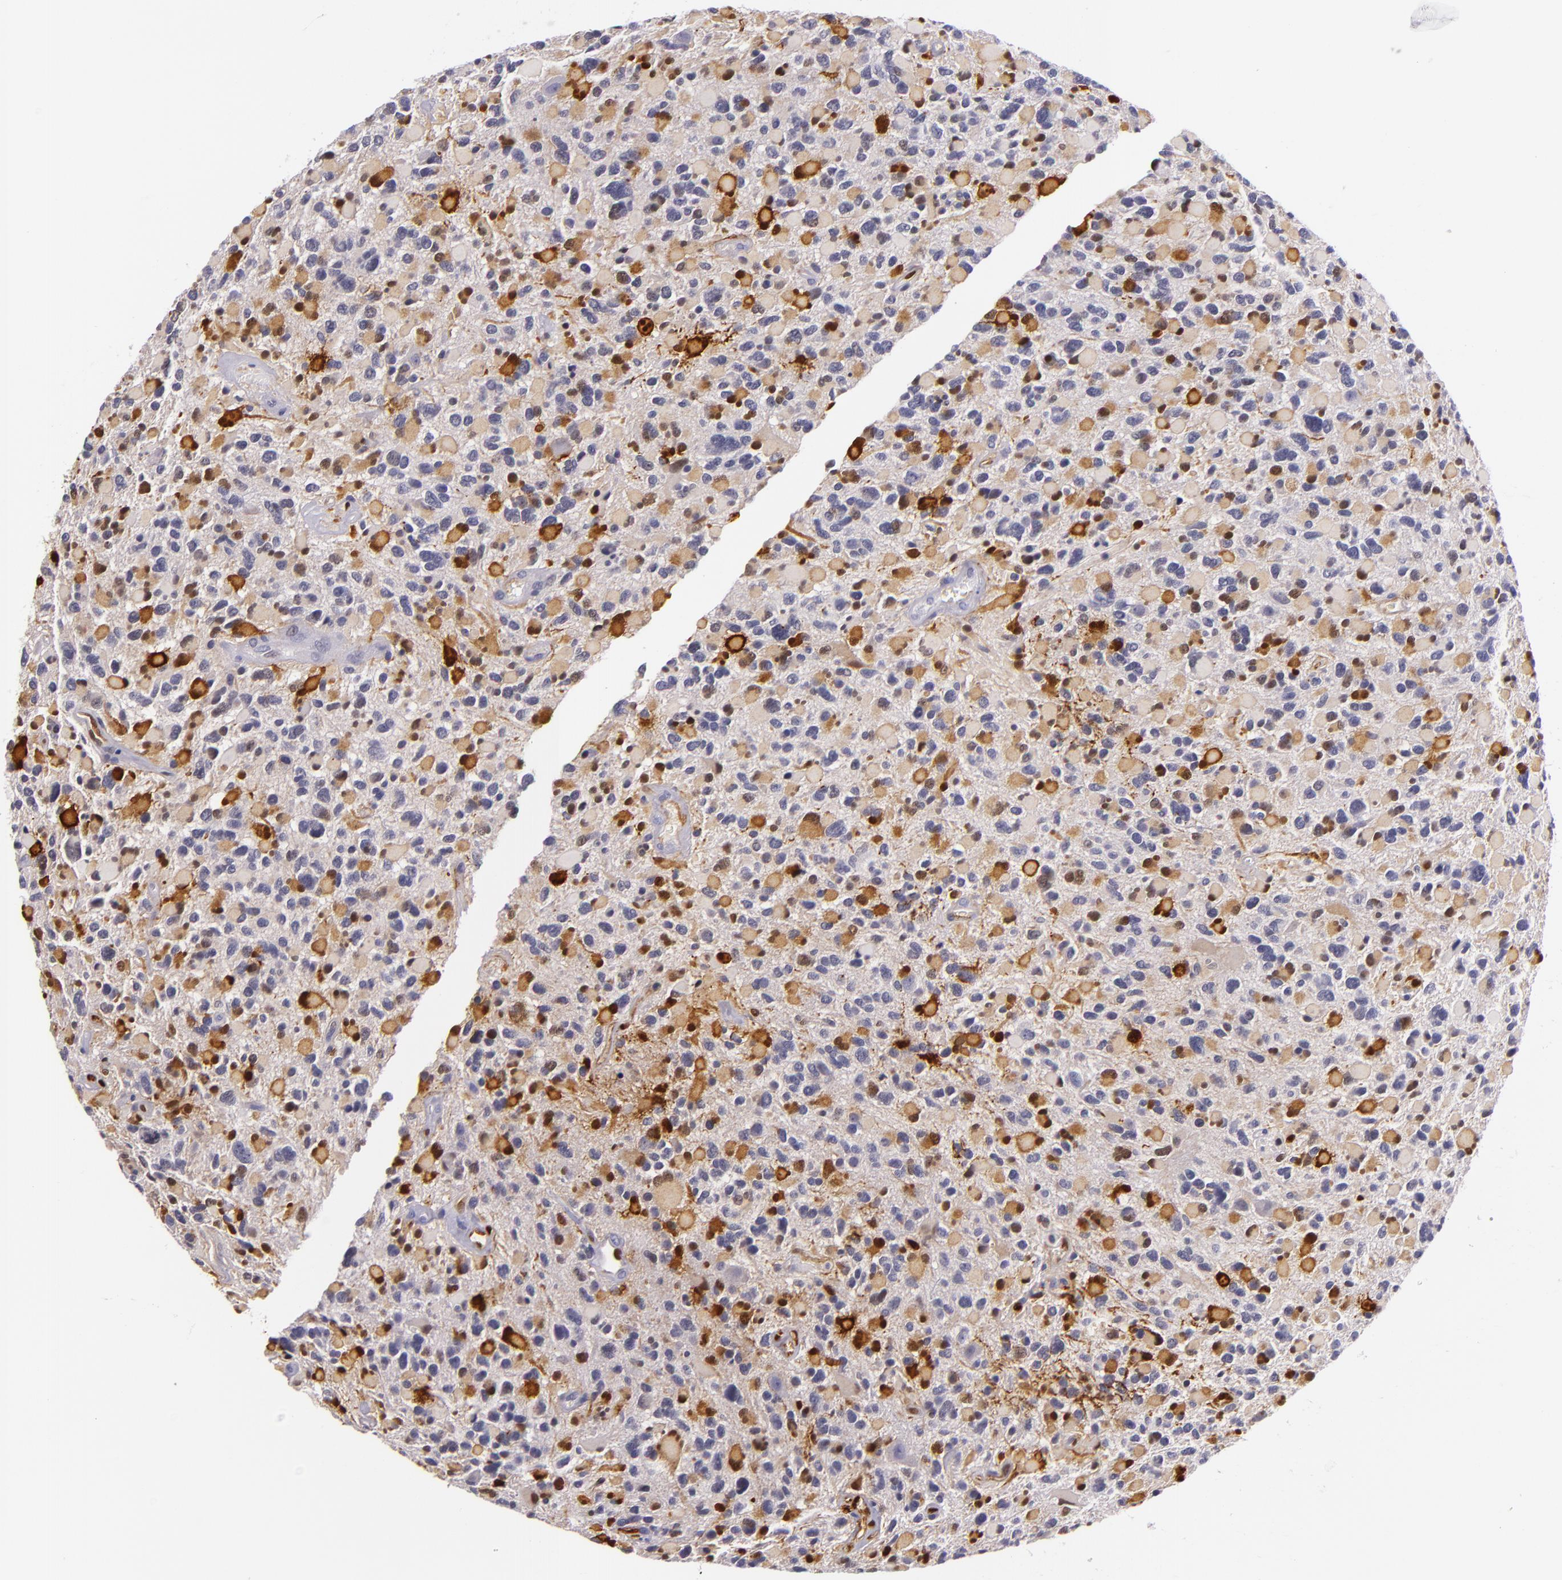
{"staining": {"intensity": "moderate", "quantity": "<25%", "location": "nuclear"}, "tissue": "glioma", "cell_type": "Tumor cells", "image_type": "cancer", "snomed": [{"axis": "morphology", "description": "Glioma, malignant, High grade"}, {"axis": "topography", "description": "Brain"}], "caption": "Human malignant high-grade glioma stained for a protein (brown) exhibits moderate nuclear positive expression in about <25% of tumor cells.", "gene": "MT1A", "patient": {"sex": "female", "age": 37}}